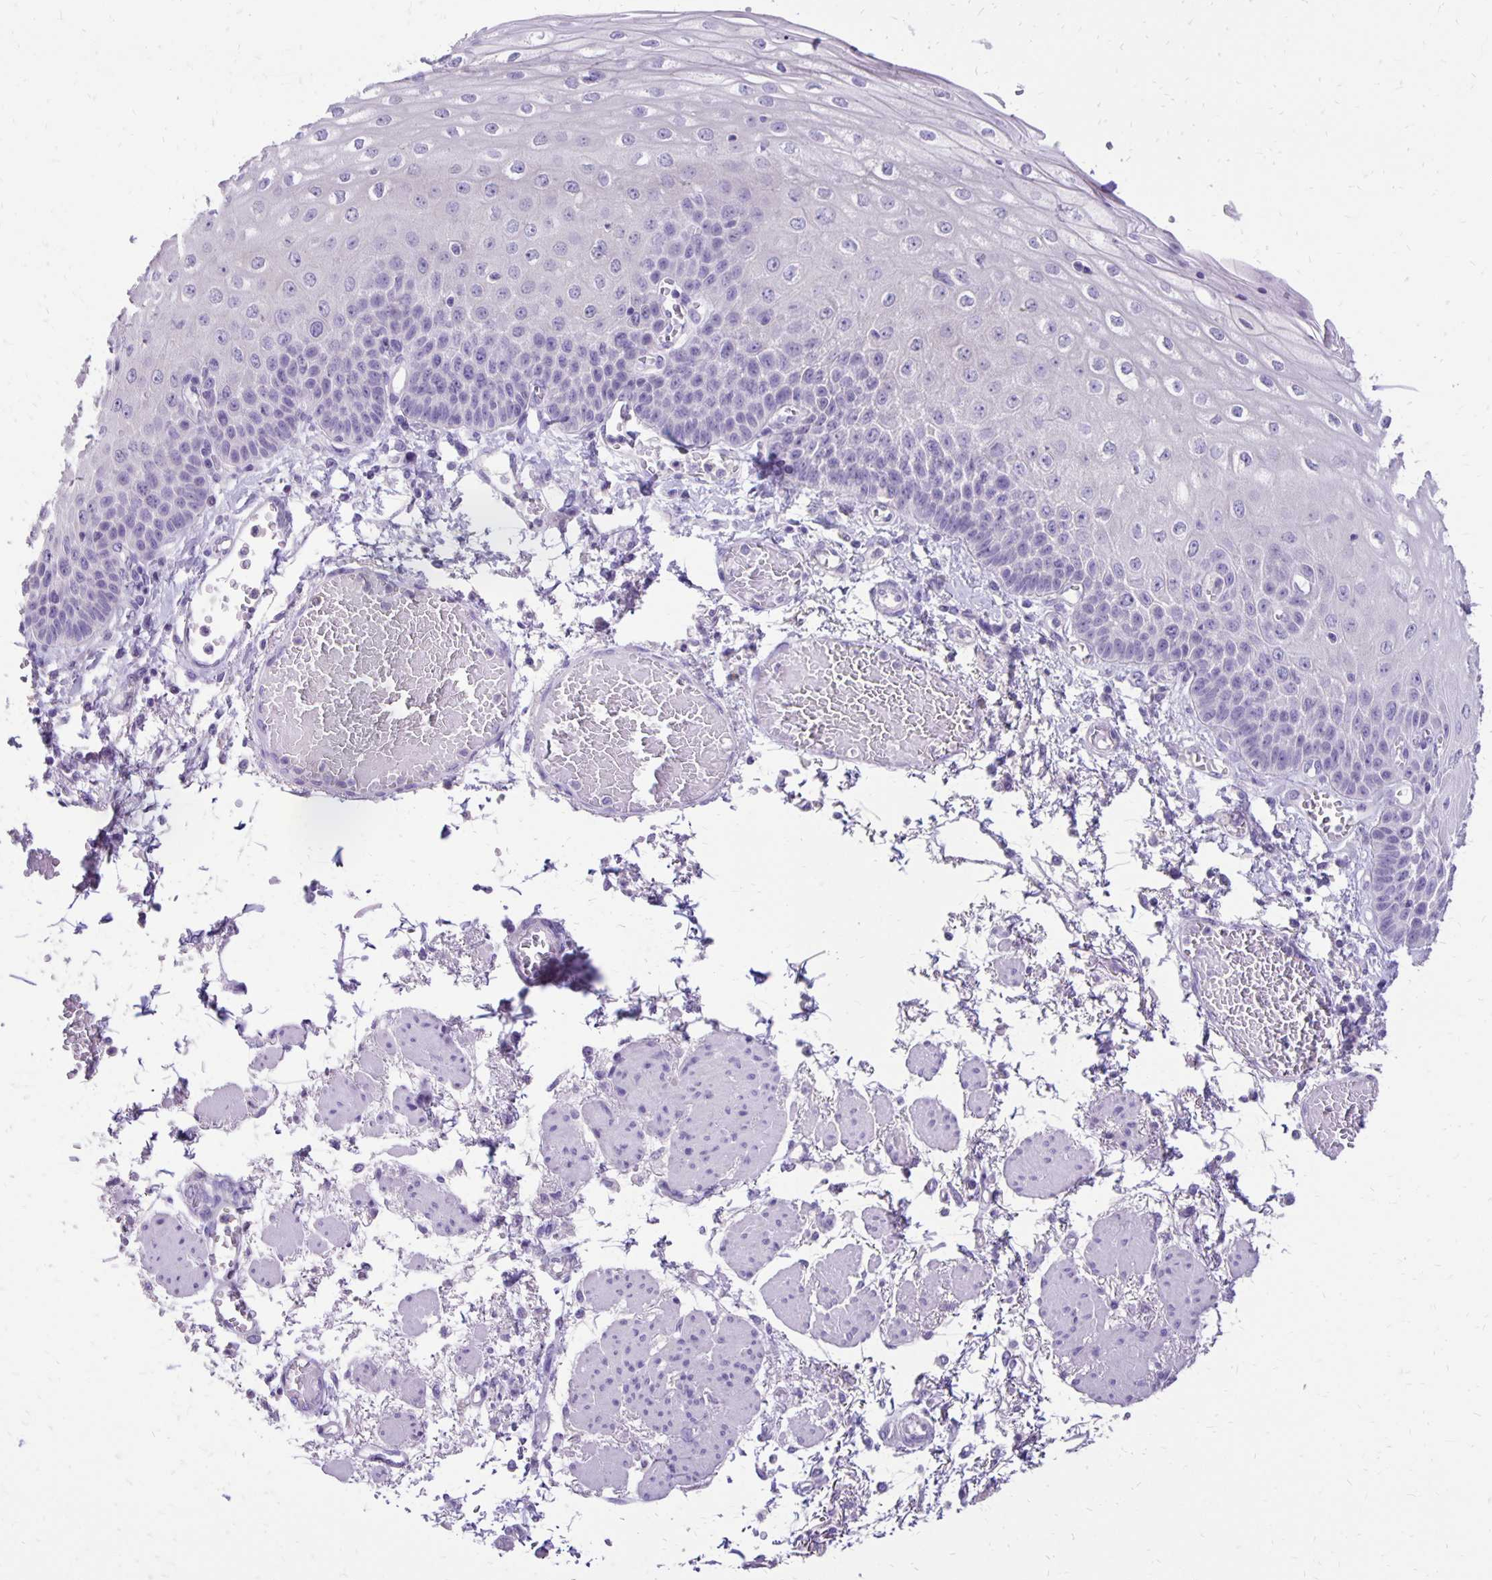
{"staining": {"intensity": "negative", "quantity": "none", "location": "none"}, "tissue": "esophagus", "cell_type": "Squamous epithelial cells", "image_type": "normal", "snomed": [{"axis": "morphology", "description": "Normal tissue, NOS"}, {"axis": "morphology", "description": "Adenocarcinoma, NOS"}, {"axis": "topography", "description": "Esophagus"}], "caption": "This is an IHC photomicrograph of normal human esophagus. There is no expression in squamous epithelial cells.", "gene": "ANKRD45", "patient": {"sex": "male", "age": 81}}